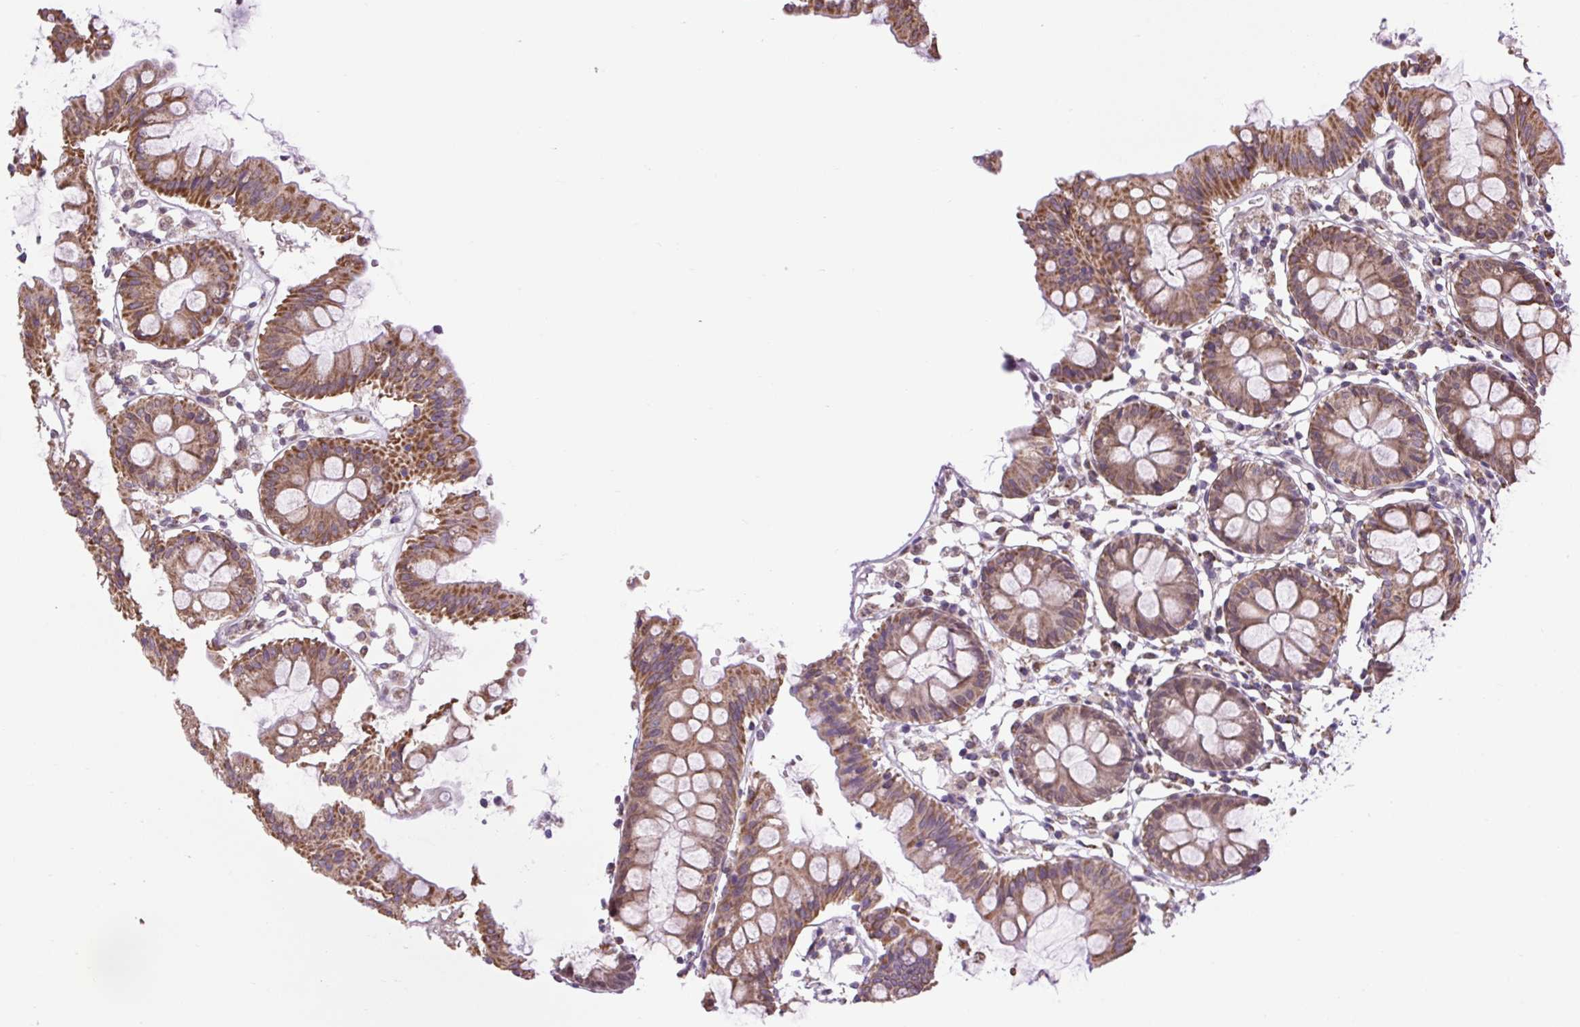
{"staining": {"intensity": "weak", "quantity": ">75%", "location": "nuclear"}, "tissue": "colon", "cell_type": "Endothelial cells", "image_type": "normal", "snomed": [{"axis": "morphology", "description": "Normal tissue, NOS"}, {"axis": "topography", "description": "Colon"}], "caption": "Endothelial cells reveal low levels of weak nuclear expression in approximately >75% of cells in benign colon.", "gene": "SCO2", "patient": {"sex": "female", "age": 84}}